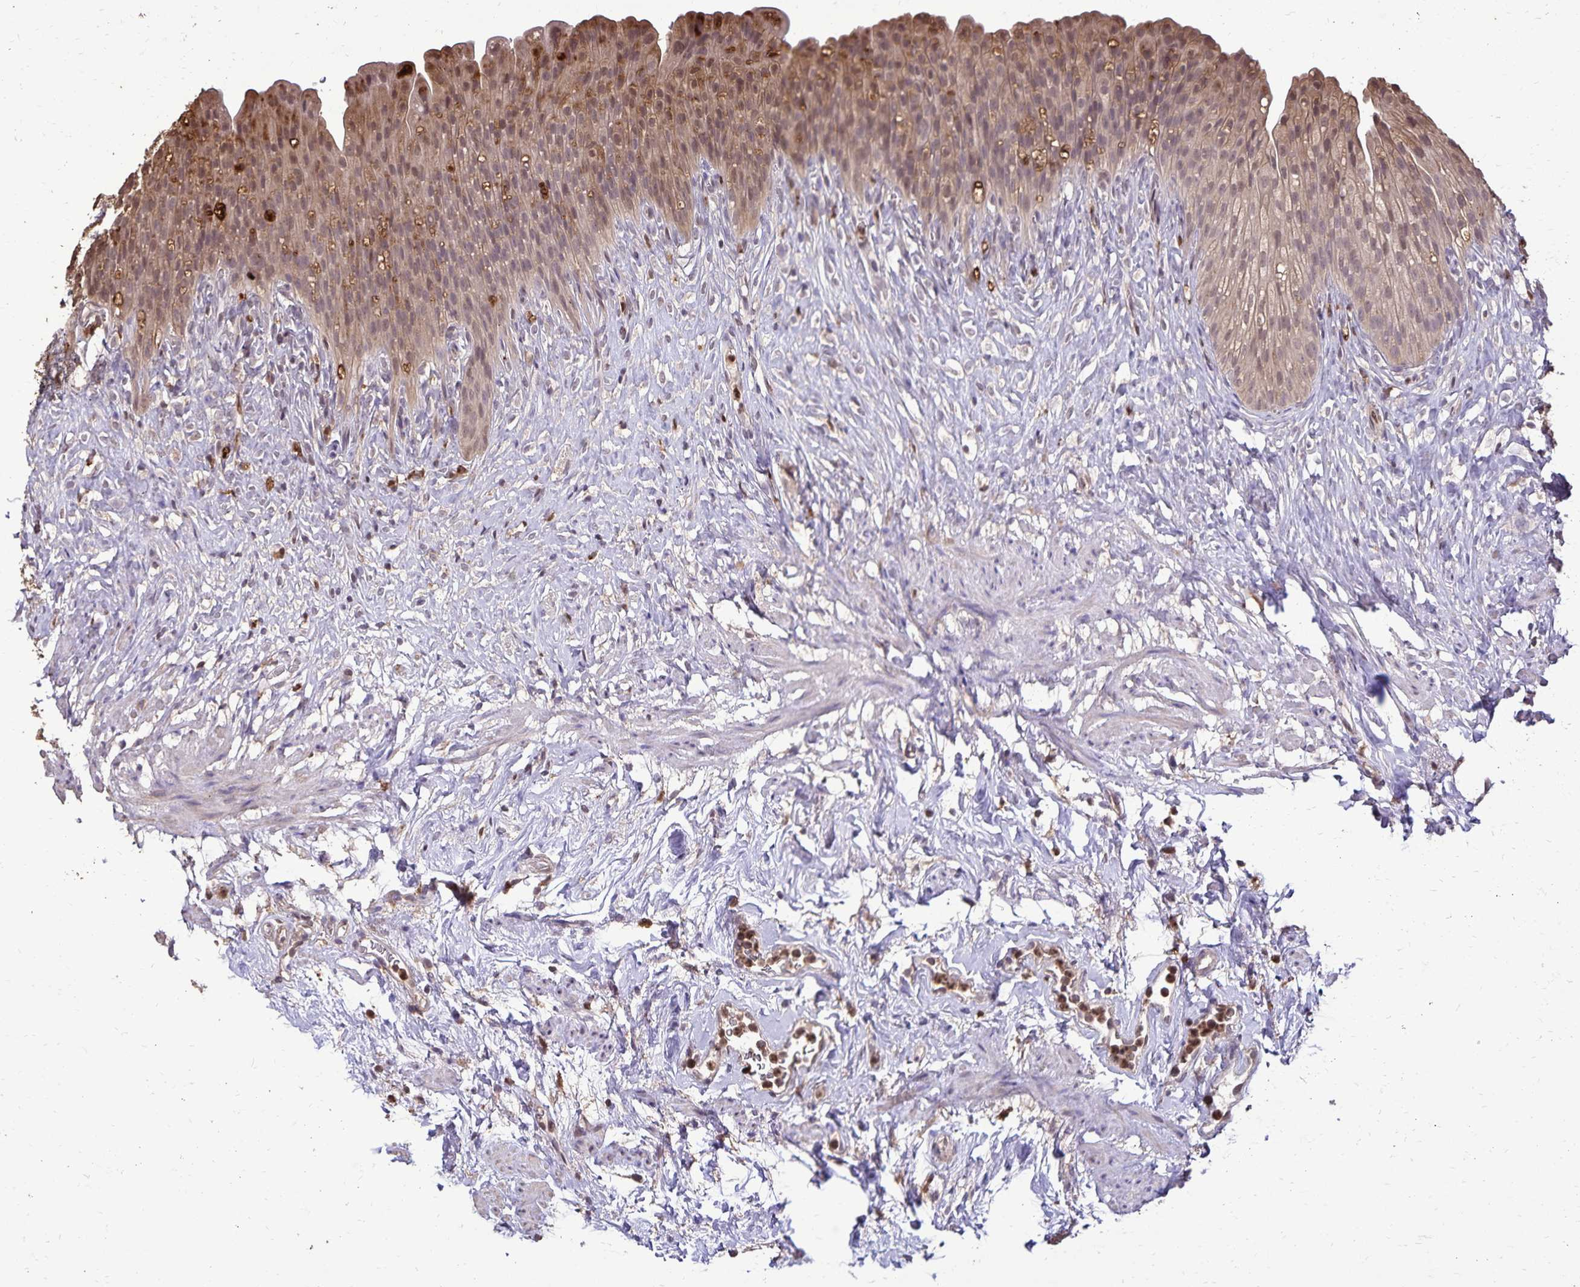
{"staining": {"intensity": "moderate", "quantity": ">75%", "location": "cytoplasmic/membranous,nuclear"}, "tissue": "urinary bladder", "cell_type": "Urothelial cells", "image_type": "normal", "snomed": [{"axis": "morphology", "description": "Normal tissue, NOS"}, {"axis": "topography", "description": "Urinary bladder"}, {"axis": "topography", "description": "Prostate"}], "caption": "Moderate cytoplasmic/membranous,nuclear expression is seen in approximately >75% of urothelial cells in normal urinary bladder.", "gene": "CHMP1B", "patient": {"sex": "male", "age": 76}}